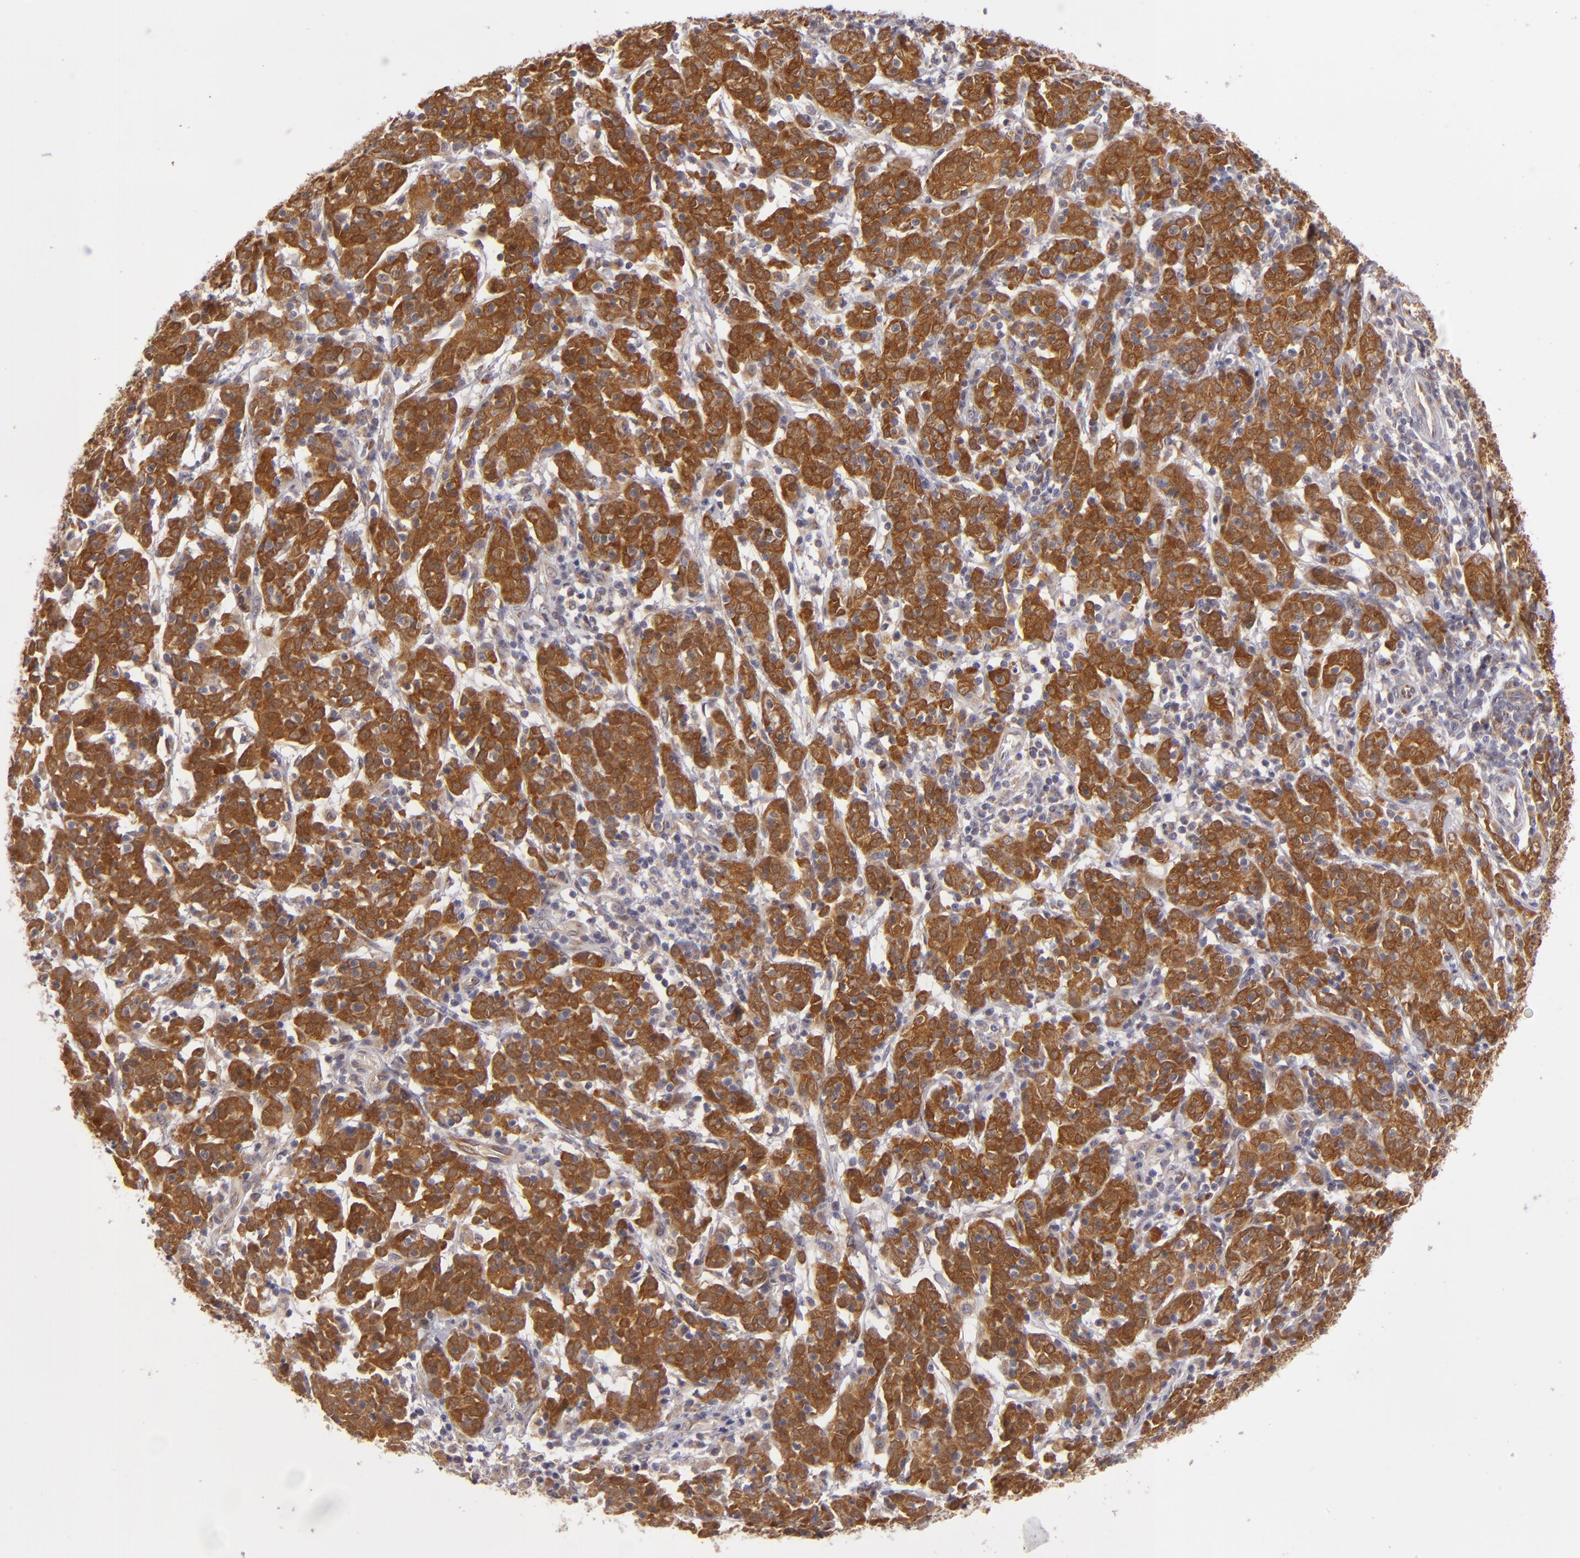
{"staining": {"intensity": "strong", "quantity": ">75%", "location": "cytoplasmic/membranous"}, "tissue": "cervical cancer", "cell_type": "Tumor cells", "image_type": "cancer", "snomed": [{"axis": "morphology", "description": "Normal tissue, NOS"}, {"axis": "morphology", "description": "Squamous cell carcinoma, NOS"}, {"axis": "topography", "description": "Cervix"}], "caption": "DAB immunohistochemical staining of cervical squamous cell carcinoma reveals strong cytoplasmic/membranous protein staining in about >75% of tumor cells. The staining was performed using DAB (3,3'-diaminobenzidine) to visualize the protein expression in brown, while the nuclei were stained in blue with hematoxylin (Magnification: 20x).", "gene": "SH2D4A", "patient": {"sex": "female", "age": 67}}